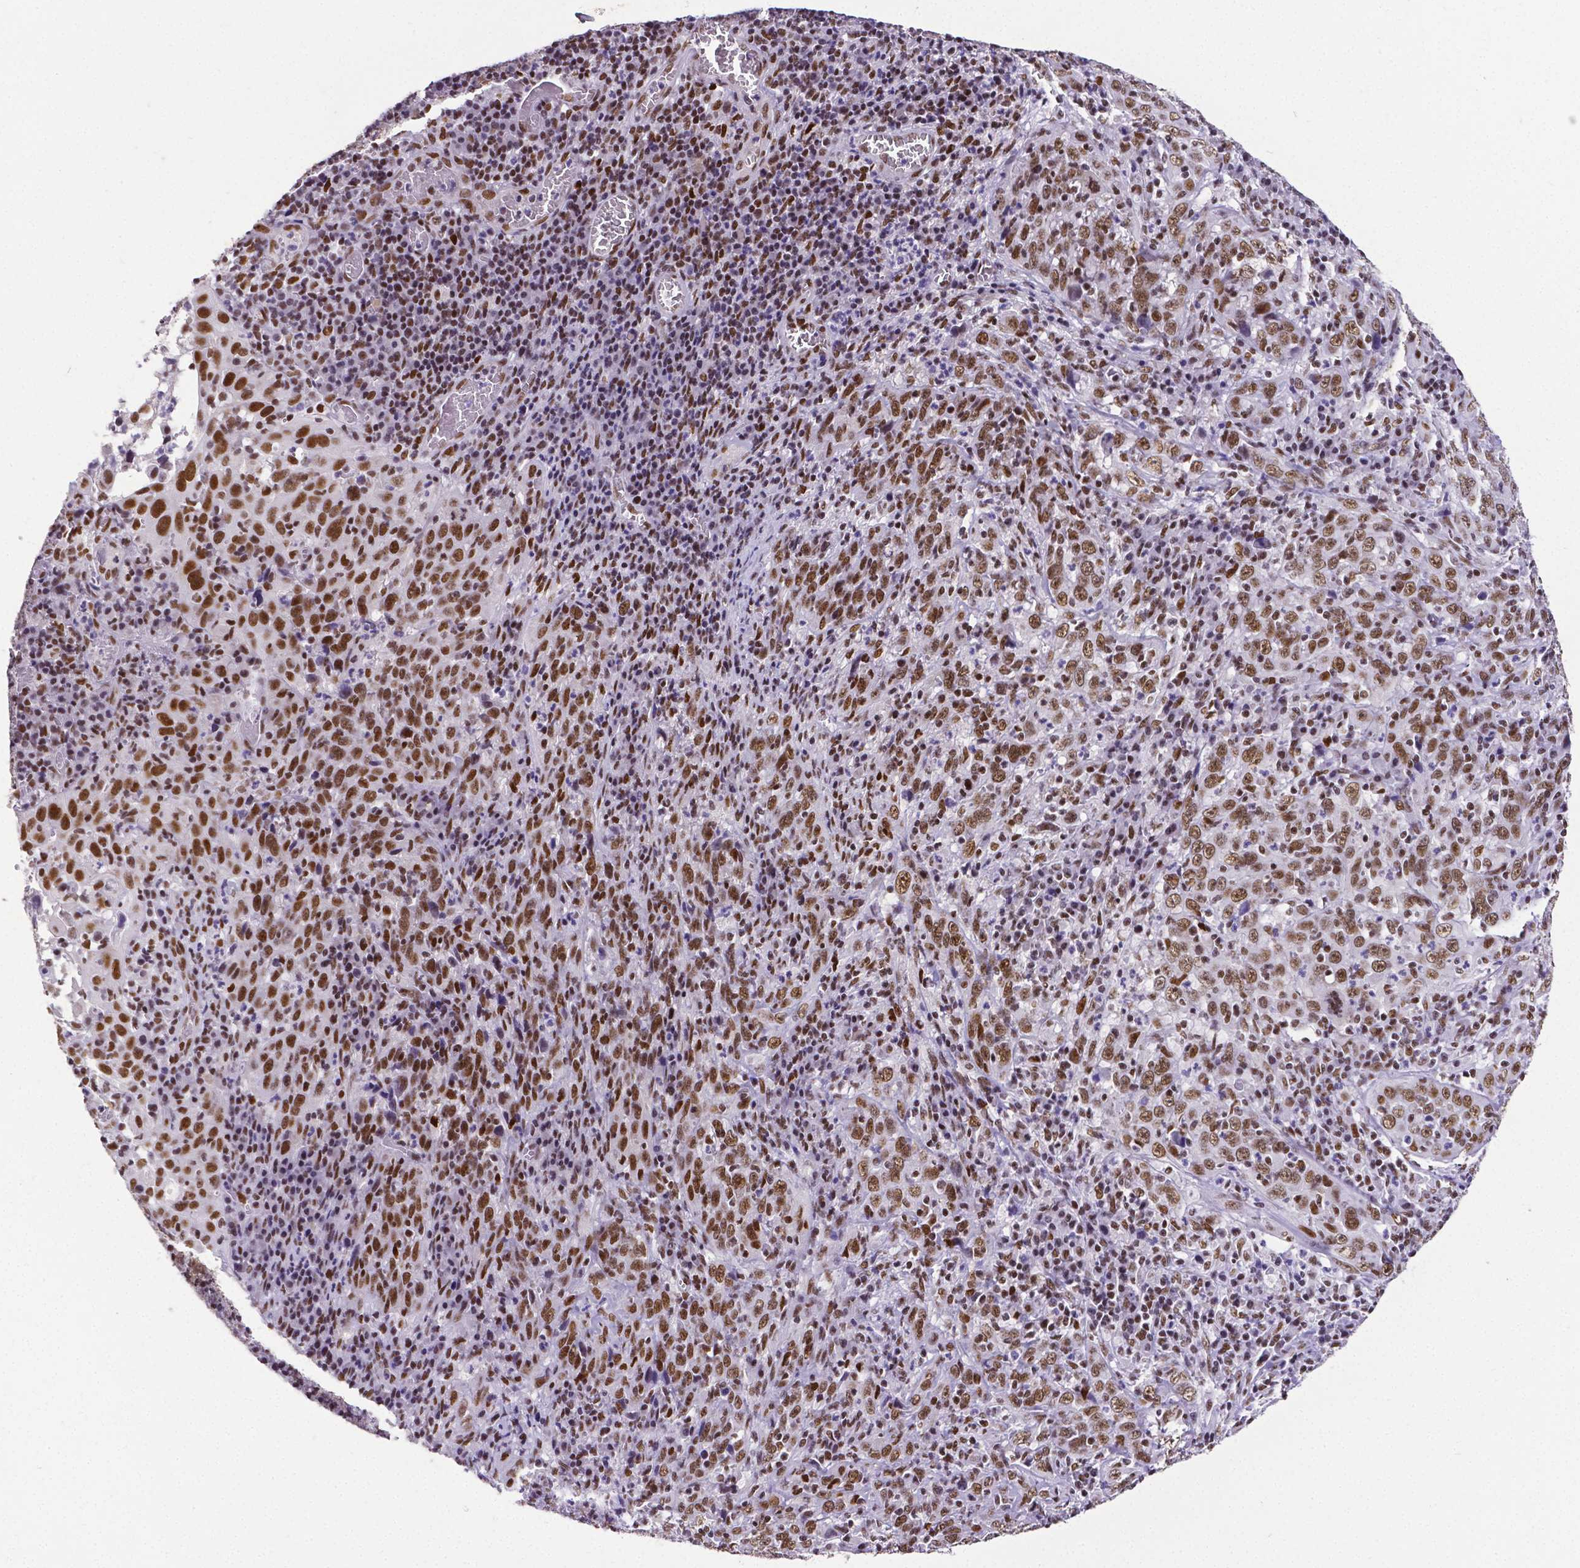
{"staining": {"intensity": "strong", "quantity": ">75%", "location": "nuclear"}, "tissue": "cervical cancer", "cell_type": "Tumor cells", "image_type": "cancer", "snomed": [{"axis": "morphology", "description": "Squamous cell carcinoma, NOS"}, {"axis": "topography", "description": "Cervix"}], "caption": "Approximately >75% of tumor cells in human squamous cell carcinoma (cervical) reveal strong nuclear protein staining as visualized by brown immunohistochemical staining.", "gene": "REST", "patient": {"sex": "female", "age": 46}}